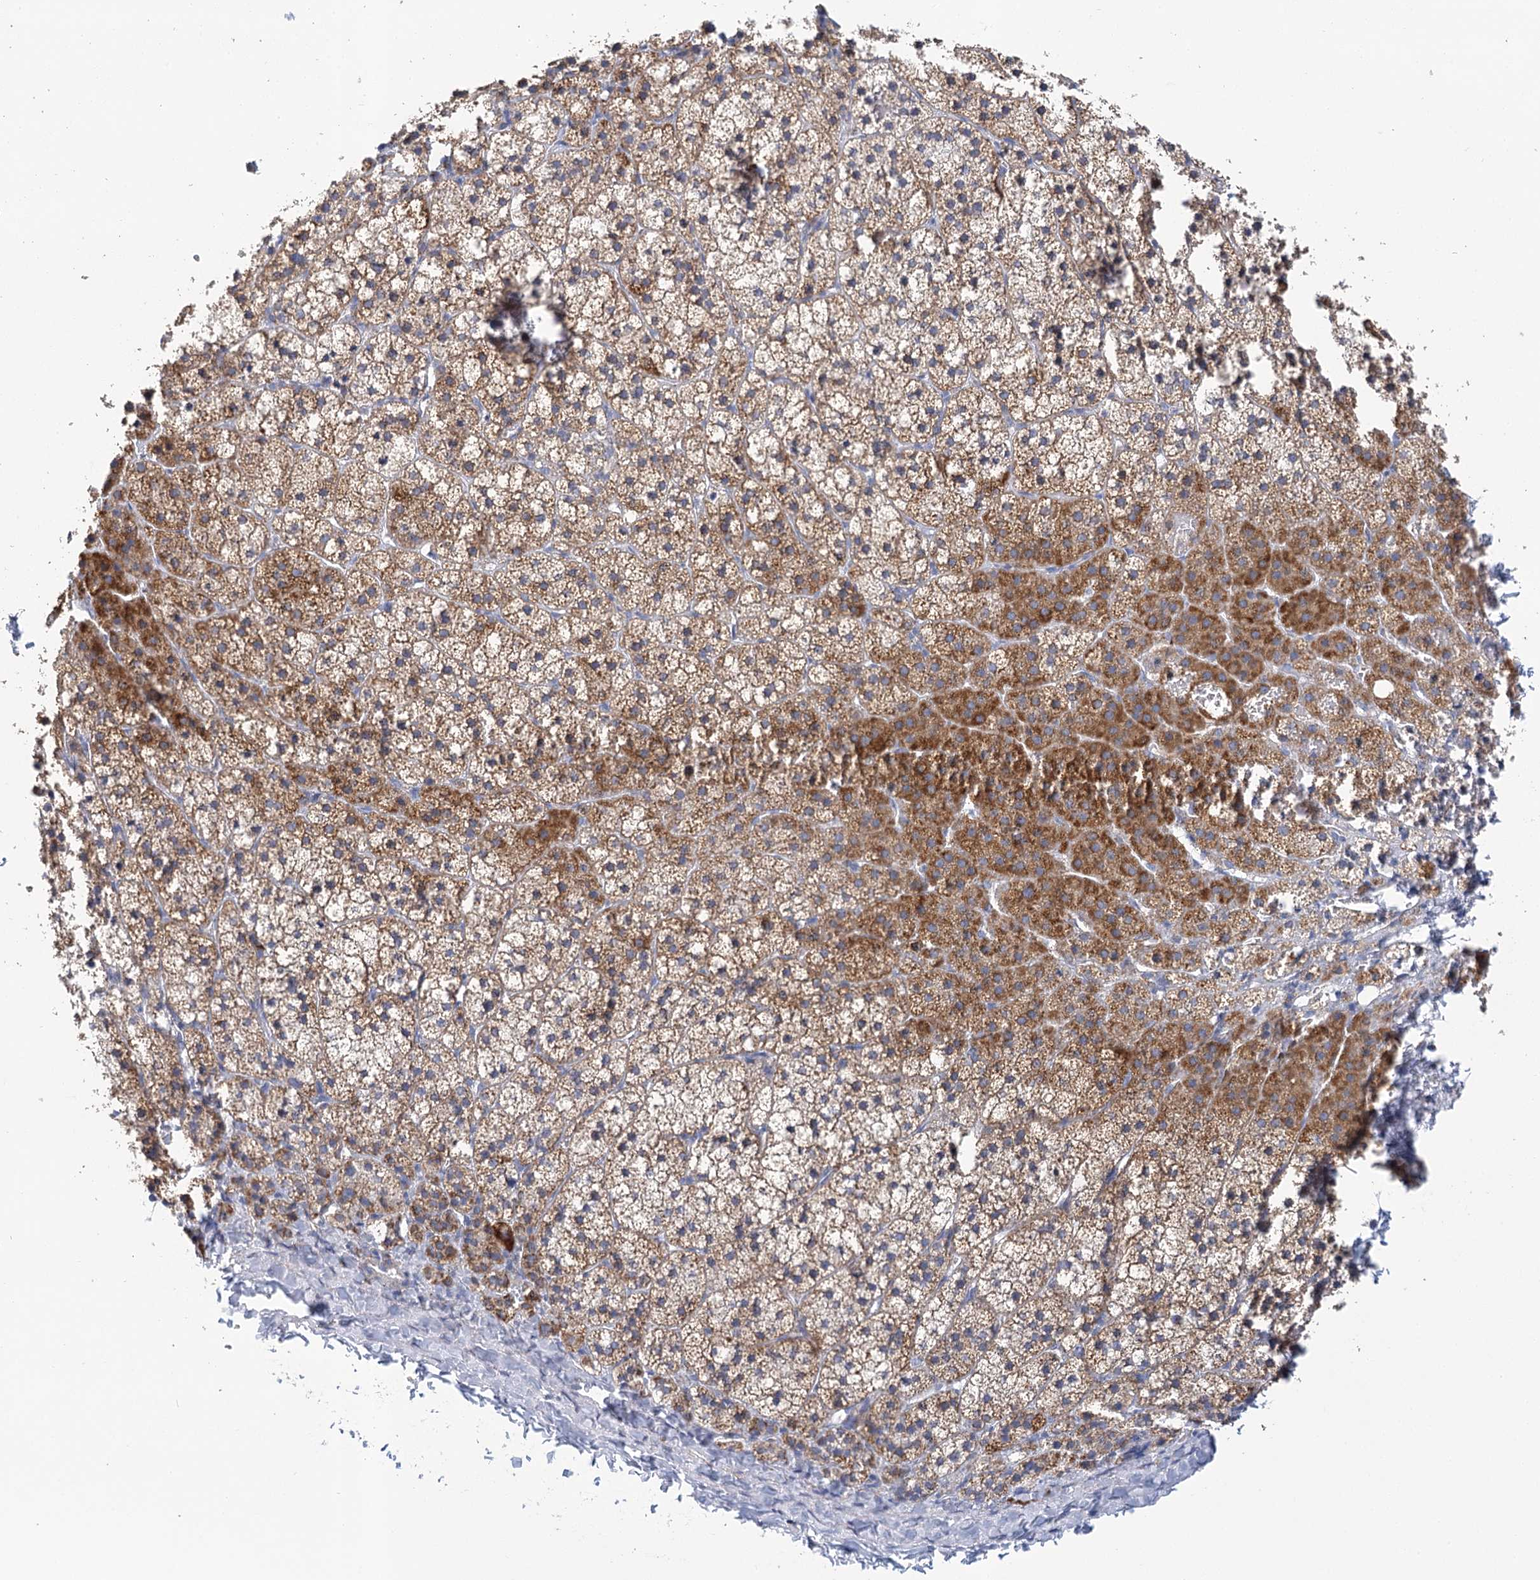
{"staining": {"intensity": "strong", "quantity": "25%-75%", "location": "cytoplasmic/membranous"}, "tissue": "adrenal gland", "cell_type": "Glandular cells", "image_type": "normal", "snomed": [{"axis": "morphology", "description": "Normal tissue, NOS"}, {"axis": "topography", "description": "Adrenal gland"}], "caption": "High-power microscopy captured an immunohistochemistry micrograph of normal adrenal gland, revealing strong cytoplasmic/membranous positivity in about 25%-75% of glandular cells.", "gene": "LSS", "patient": {"sex": "female", "age": 44}}